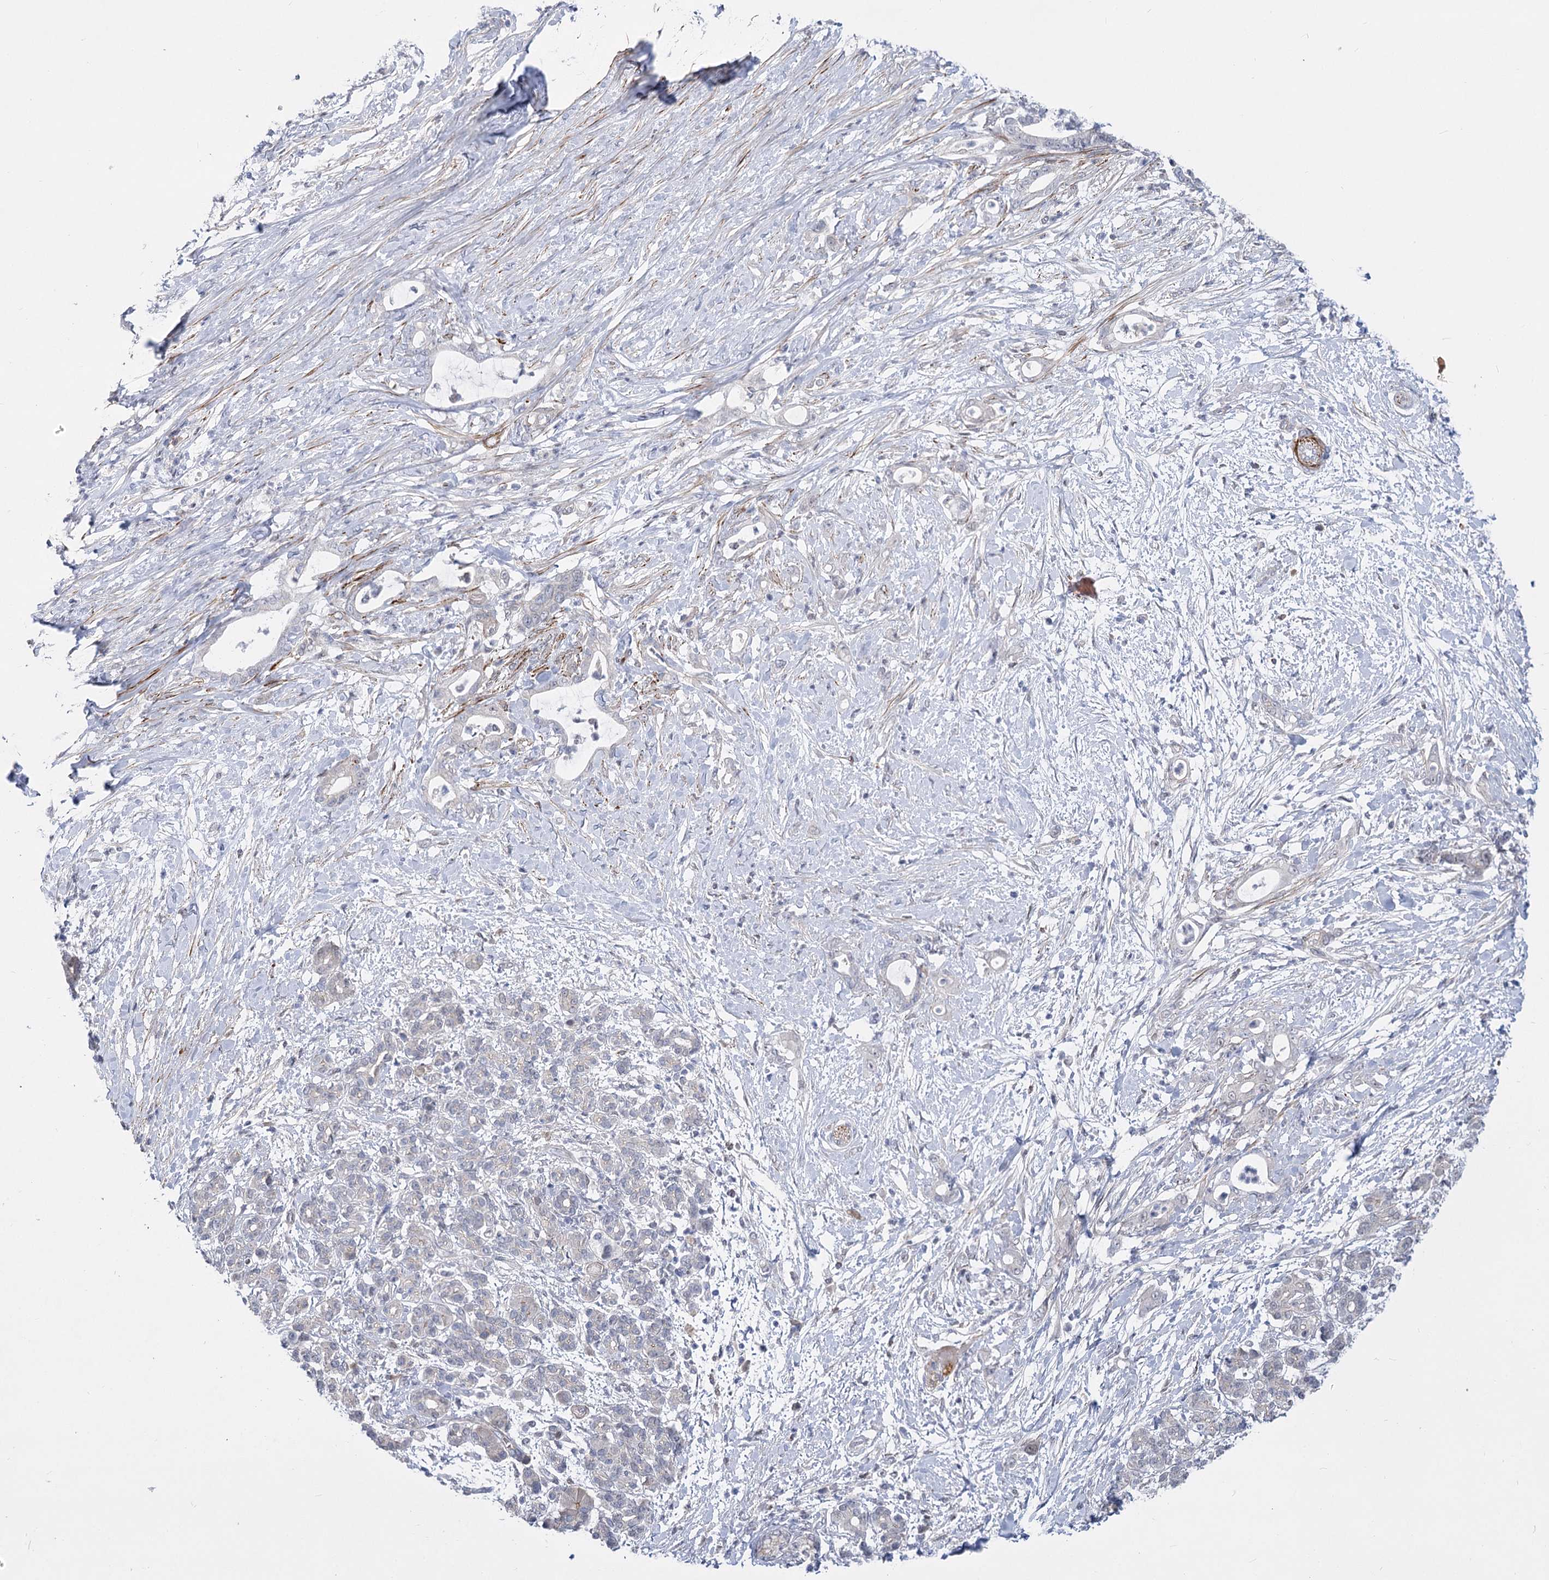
{"staining": {"intensity": "negative", "quantity": "none", "location": "none"}, "tissue": "pancreatic cancer", "cell_type": "Tumor cells", "image_type": "cancer", "snomed": [{"axis": "morphology", "description": "Adenocarcinoma, NOS"}, {"axis": "topography", "description": "Pancreas"}], "caption": "Immunohistochemistry (IHC) photomicrograph of pancreatic adenocarcinoma stained for a protein (brown), which displays no expression in tumor cells.", "gene": "ARSI", "patient": {"sex": "female", "age": 55}}